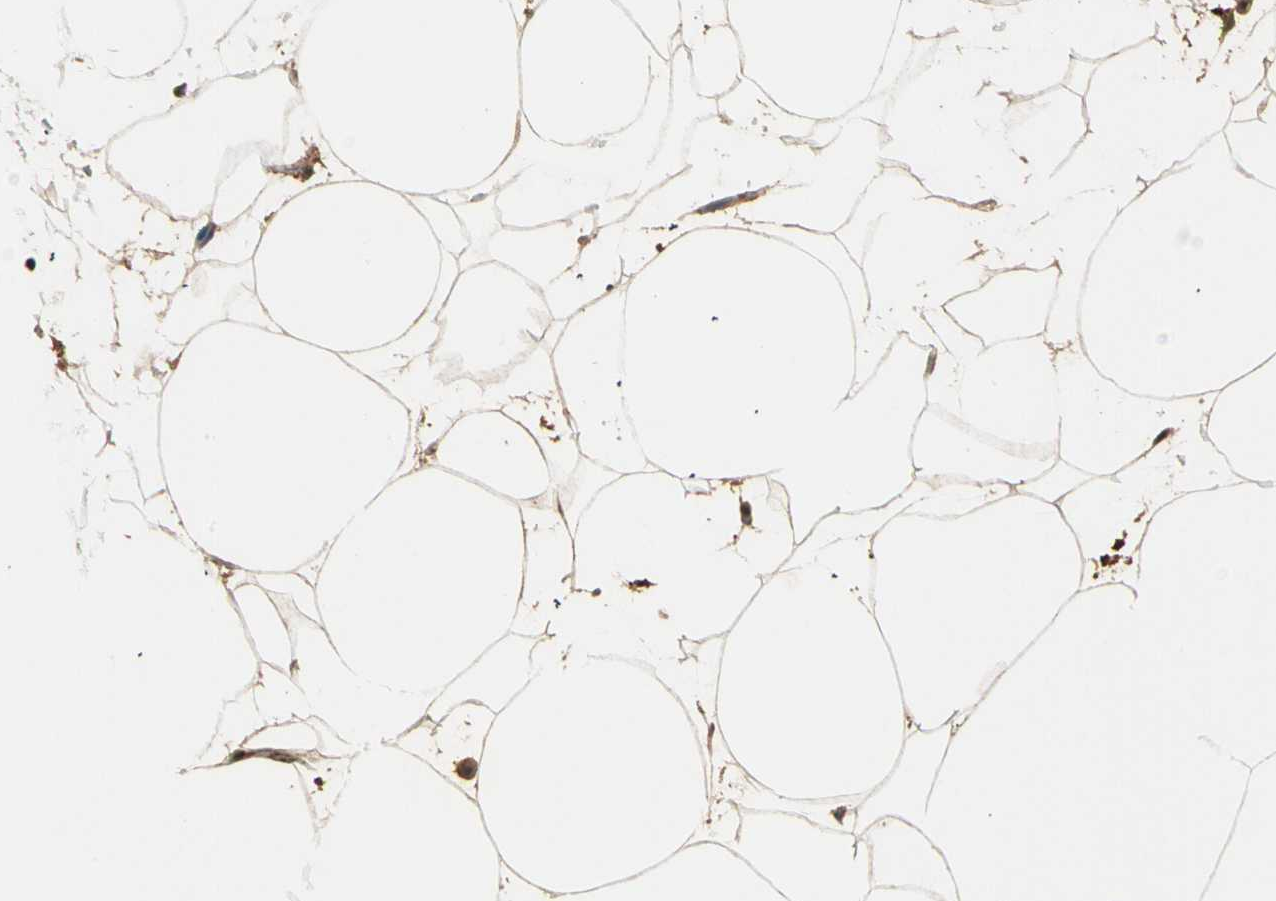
{"staining": {"intensity": "moderate", "quantity": ">75%", "location": "cytoplasmic/membranous"}, "tissue": "adipose tissue", "cell_type": "Adipocytes", "image_type": "normal", "snomed": [{"axis": "morphology", "description": "Normal tissue, NOS"}, {"axis": "morphology", "description": "Duct carcinoma"}, {"axis": "topography", "description": "Breast"}, {"axis": "topography", "description": "Adipose tissue"}], "caption": "A micrograph of human adipose tissue stained for a protein displays moderate cytoplasmic/membranous brown staining in adipocytes.", "gene": "MAPK1", "patient": {"sex": "female", "age": 37}}